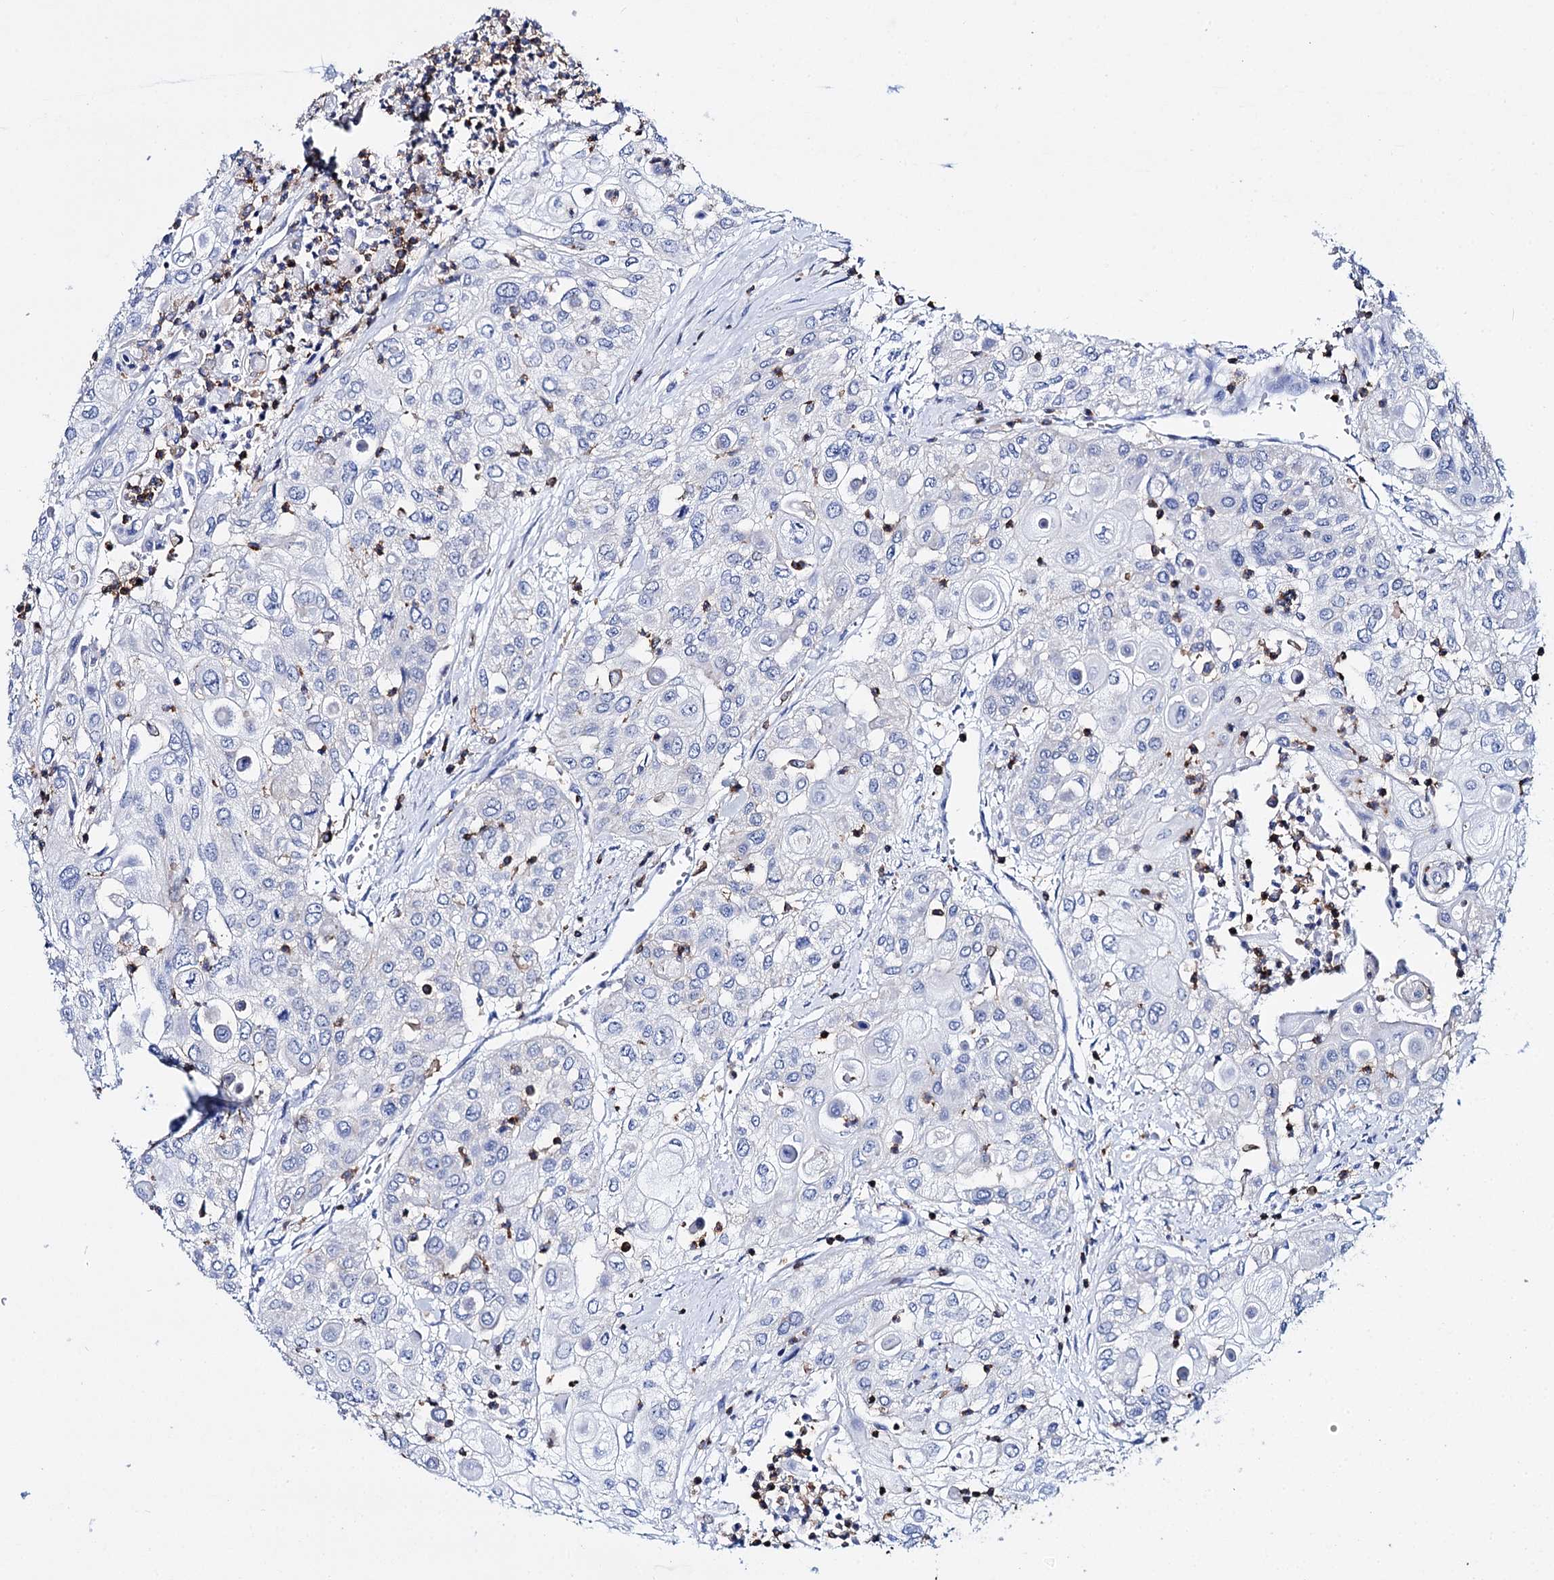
{"staining": {"intensity": "negative", "quantity": "none", "location": "none"}, "tissue": "urothelial cancer", "cell_type": "Tumor cells", "image_type": "cancer", "snomed": [{"axis": "morphology", "description": "Urothelial carcinoma, High grade"}, {"axis": "topography", "description": "Urinary bladder"}], "caption": "The histopathology image displays no staining of tumor cells in urothelial carcinoma (high-grade).", "gene": "DEF6", "patient": {"sex": "female", "age": 79}}